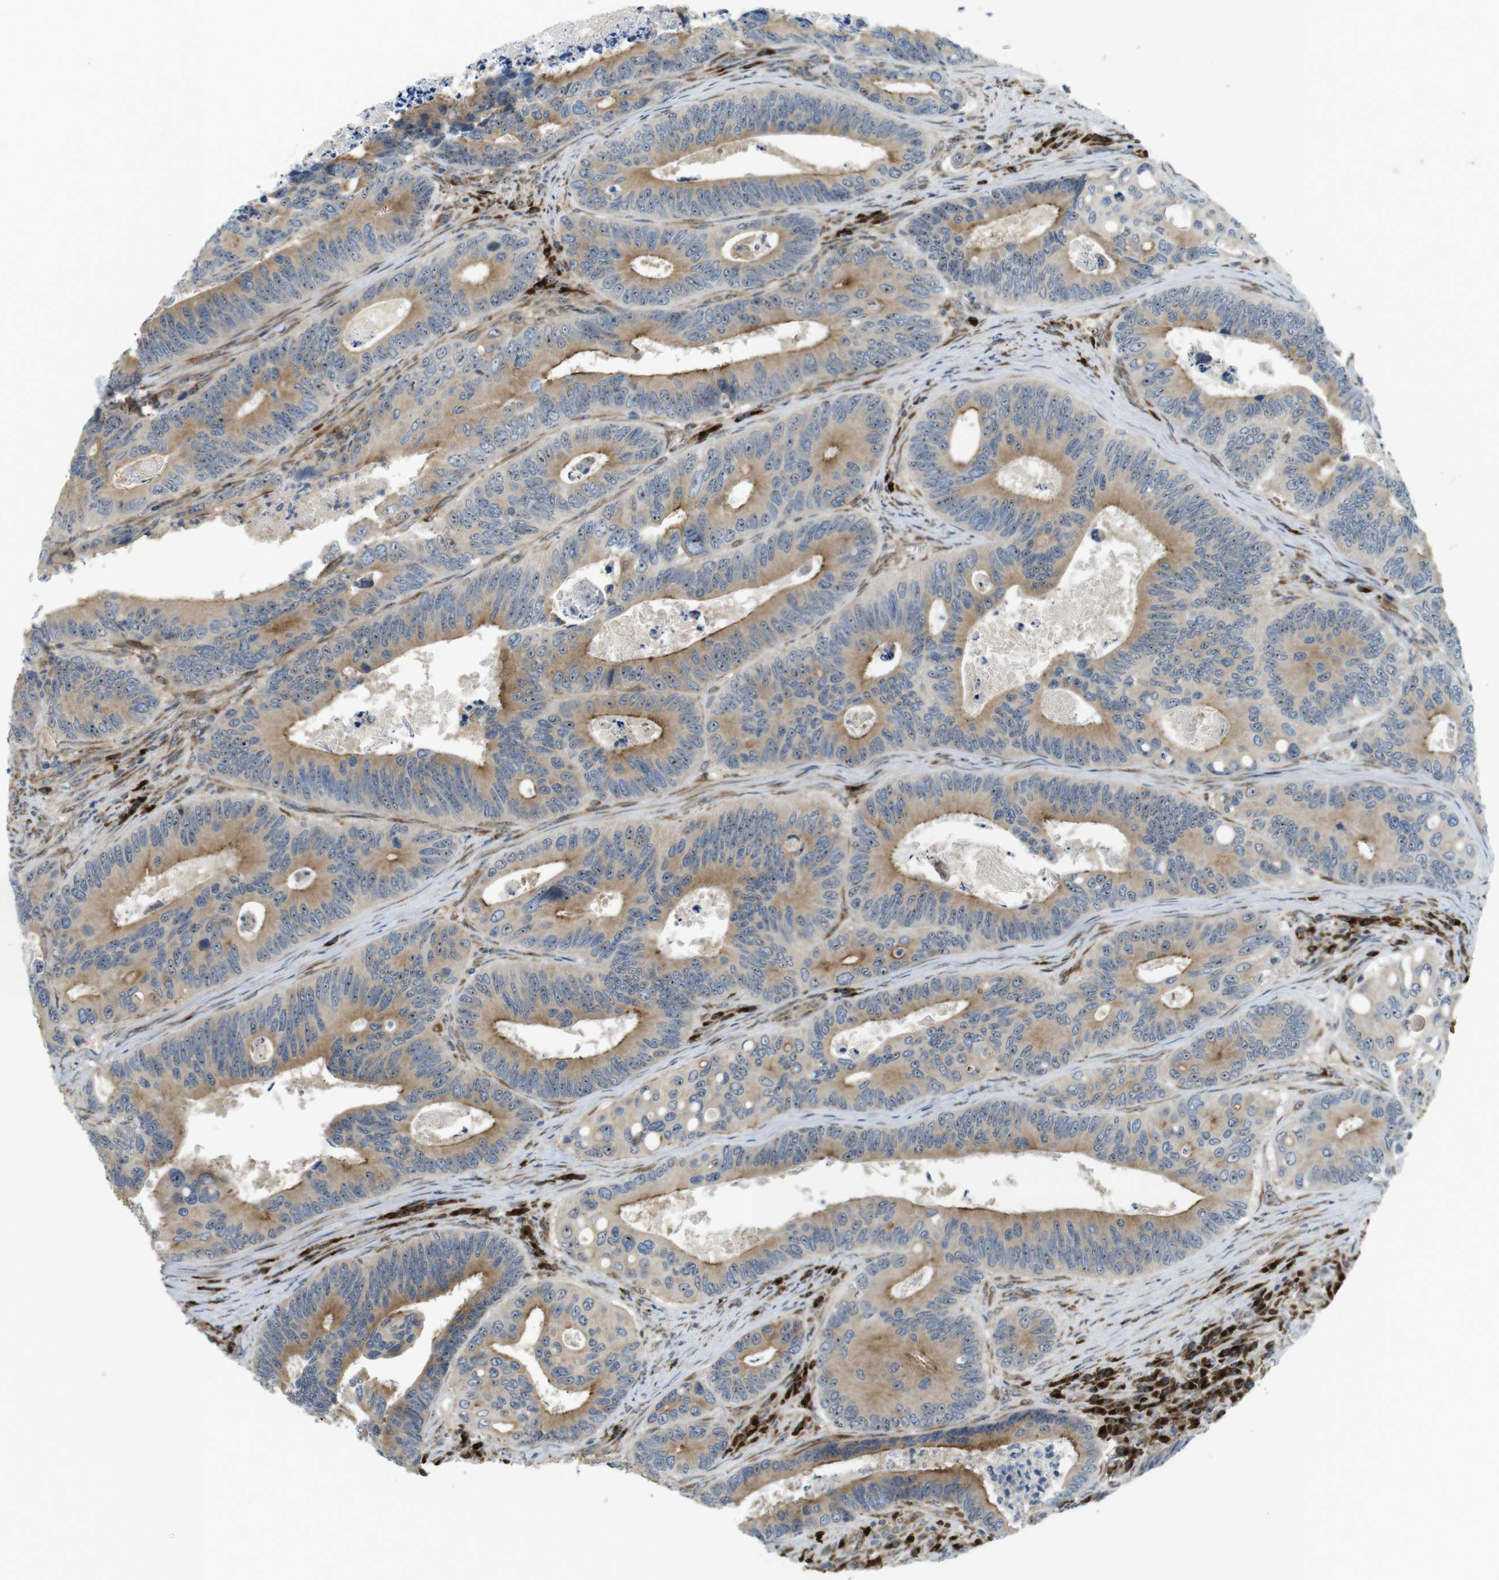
{"staining": {"intensity": "moderate", "quantity": ">75%", "location": "cytoplasmic/membranous"}, "tissue": "colorectal cancer", "cell_type": "Tumor cells", "image_type": "cancer", "snomed": [{"axis": "morphology", "description": "Inflammation, NOS"}, {"axis": "morphology", "description": "Adenocarcinoma, NOS"}, {"axis": "topography", "description": "Colon"}], "caption": "Colorectal cancer stained with a protein marker displays moderate staining in tumor cells.", "gene": "TMEM143", "patient": {"sex": "male", "age": 72}}